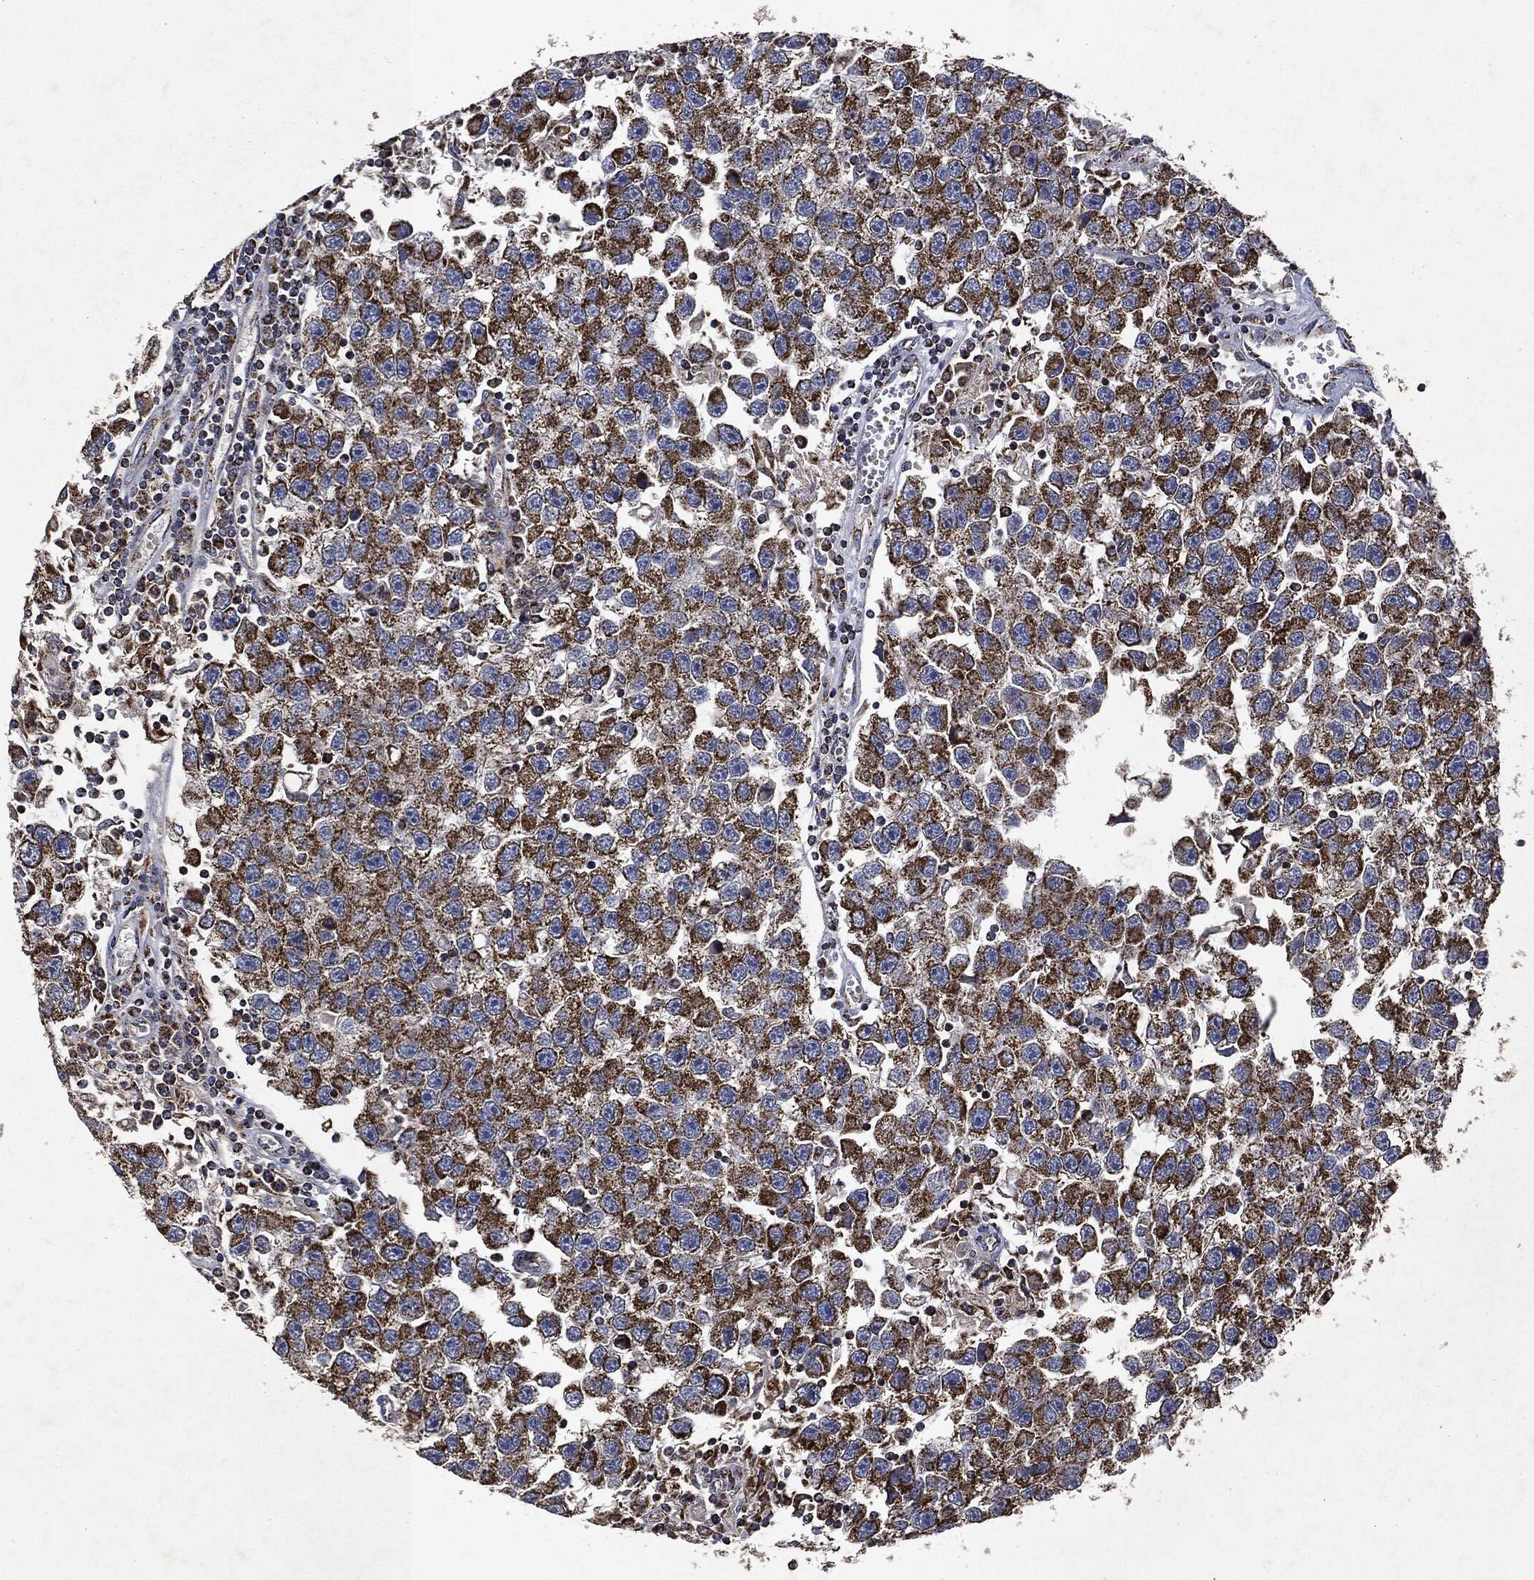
{"staining": {"intensity": "strong", "quantity": ">75%", "location": "cytoplasmic/membranous"}, "tissue": "testis cancer", "cell_type": "Tumor cells", "image_type": "cancer", "snomed": [{"axis": "morphology", "description": "Seminoma, NOS"}, {"axis": "topography", "description": "Testis"}], "caption": "Immunohistochemistry (IHC) of testis seminoma reveals high levels of strong cytoplasmic/membranous positivity in approximately >75% of tumor cells.", "gene": "RYK", "patient": {"sex": "male", "age": 26}}